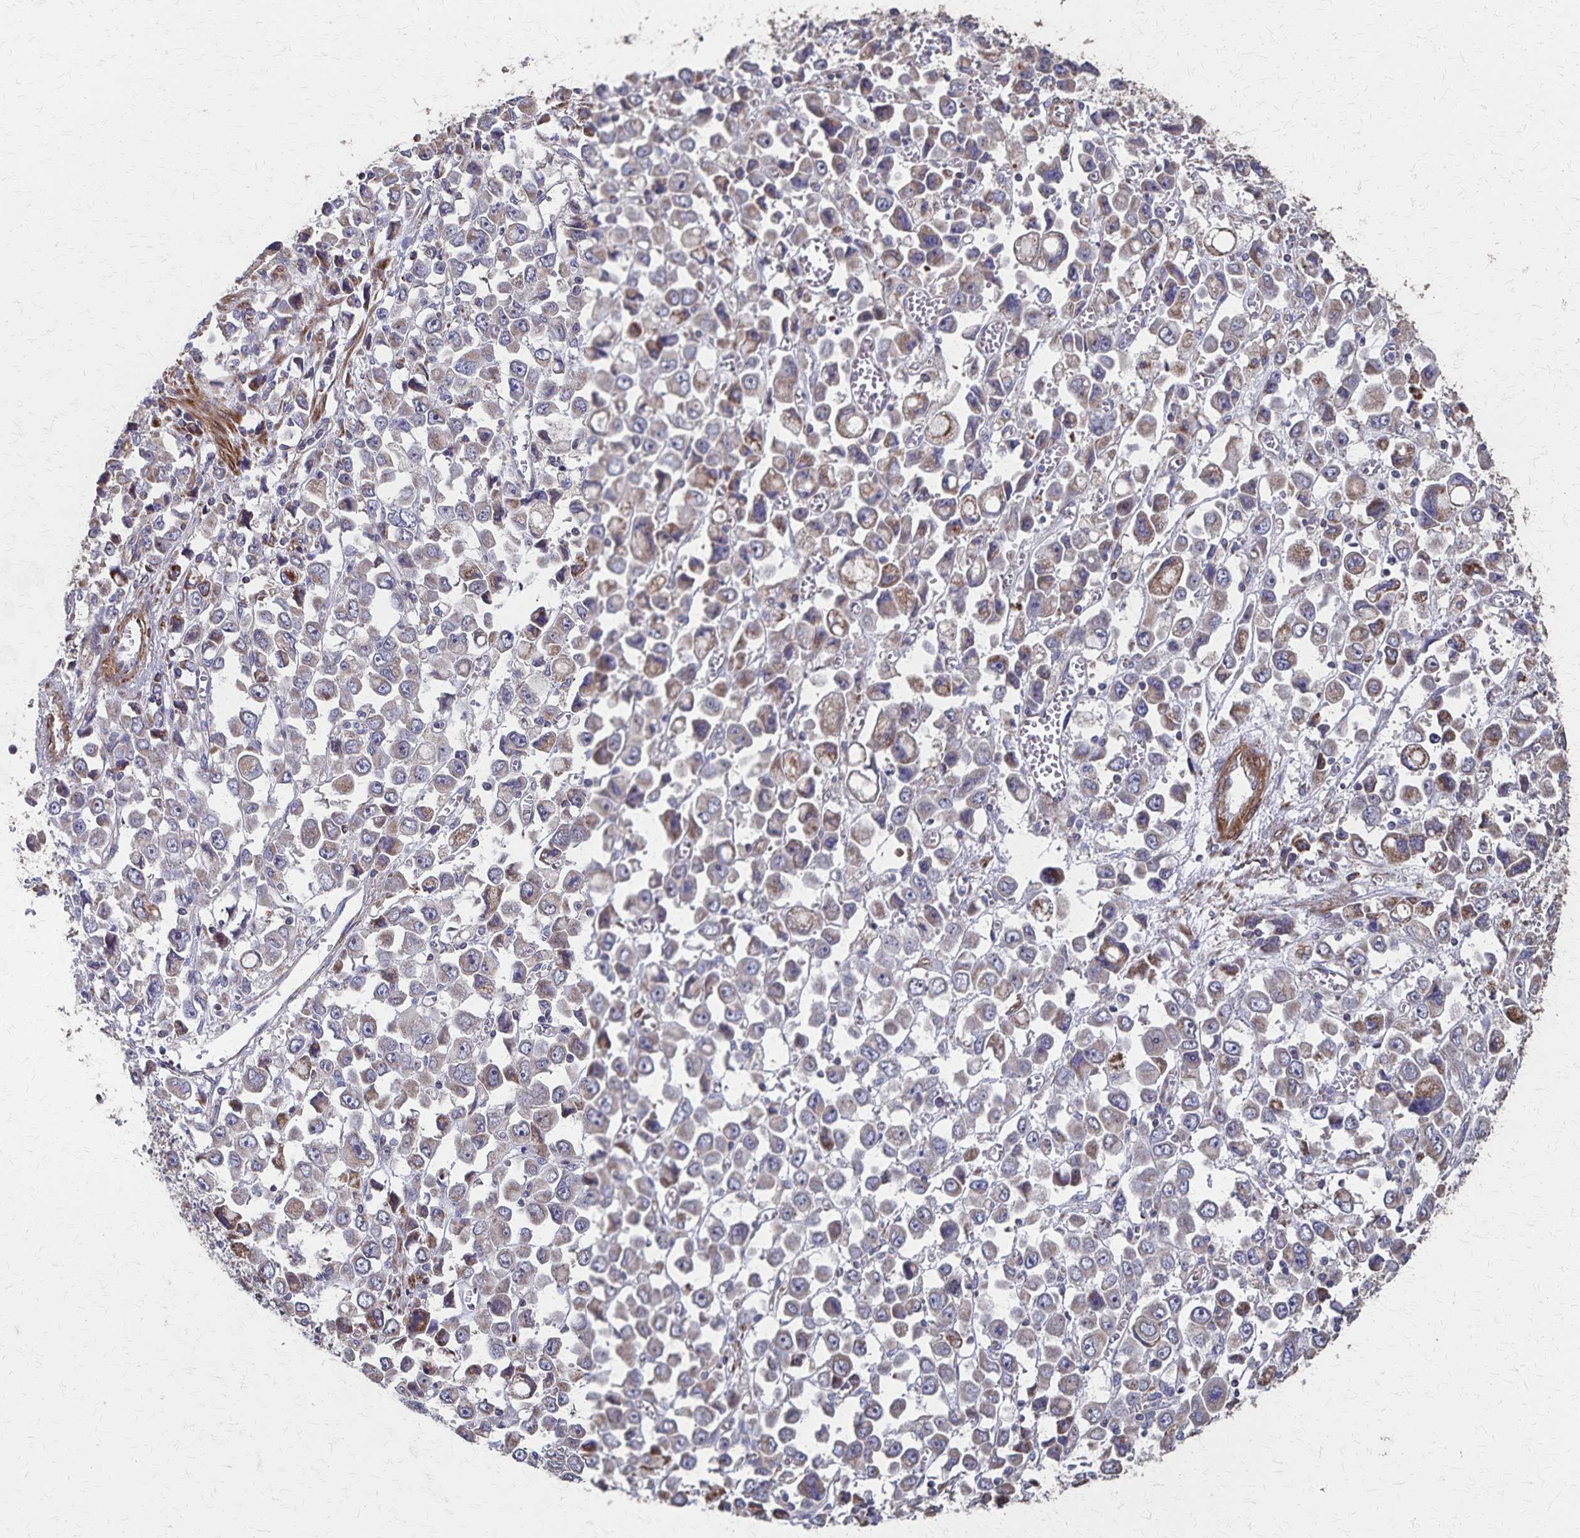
{"staining": {"intensity": "weak", "quantity": "<25%", "location": "cytoplasmic/membranous"}, "tissue": "stomach cancer", "cell_type": "Tumor cells", "image_type": "cancer", "snomed": [{"axis": "morphology", "description": "Adenocarcinoma, NOS"}, {"axis": "topography", "description": "Stomach, upper"}], "caption": "IHC of stomach cancer (adenocarcinoma) reveals no staining in tumor cells.", "gene": "PGAP2", "patient": {"sex": "male", "age": 70}}